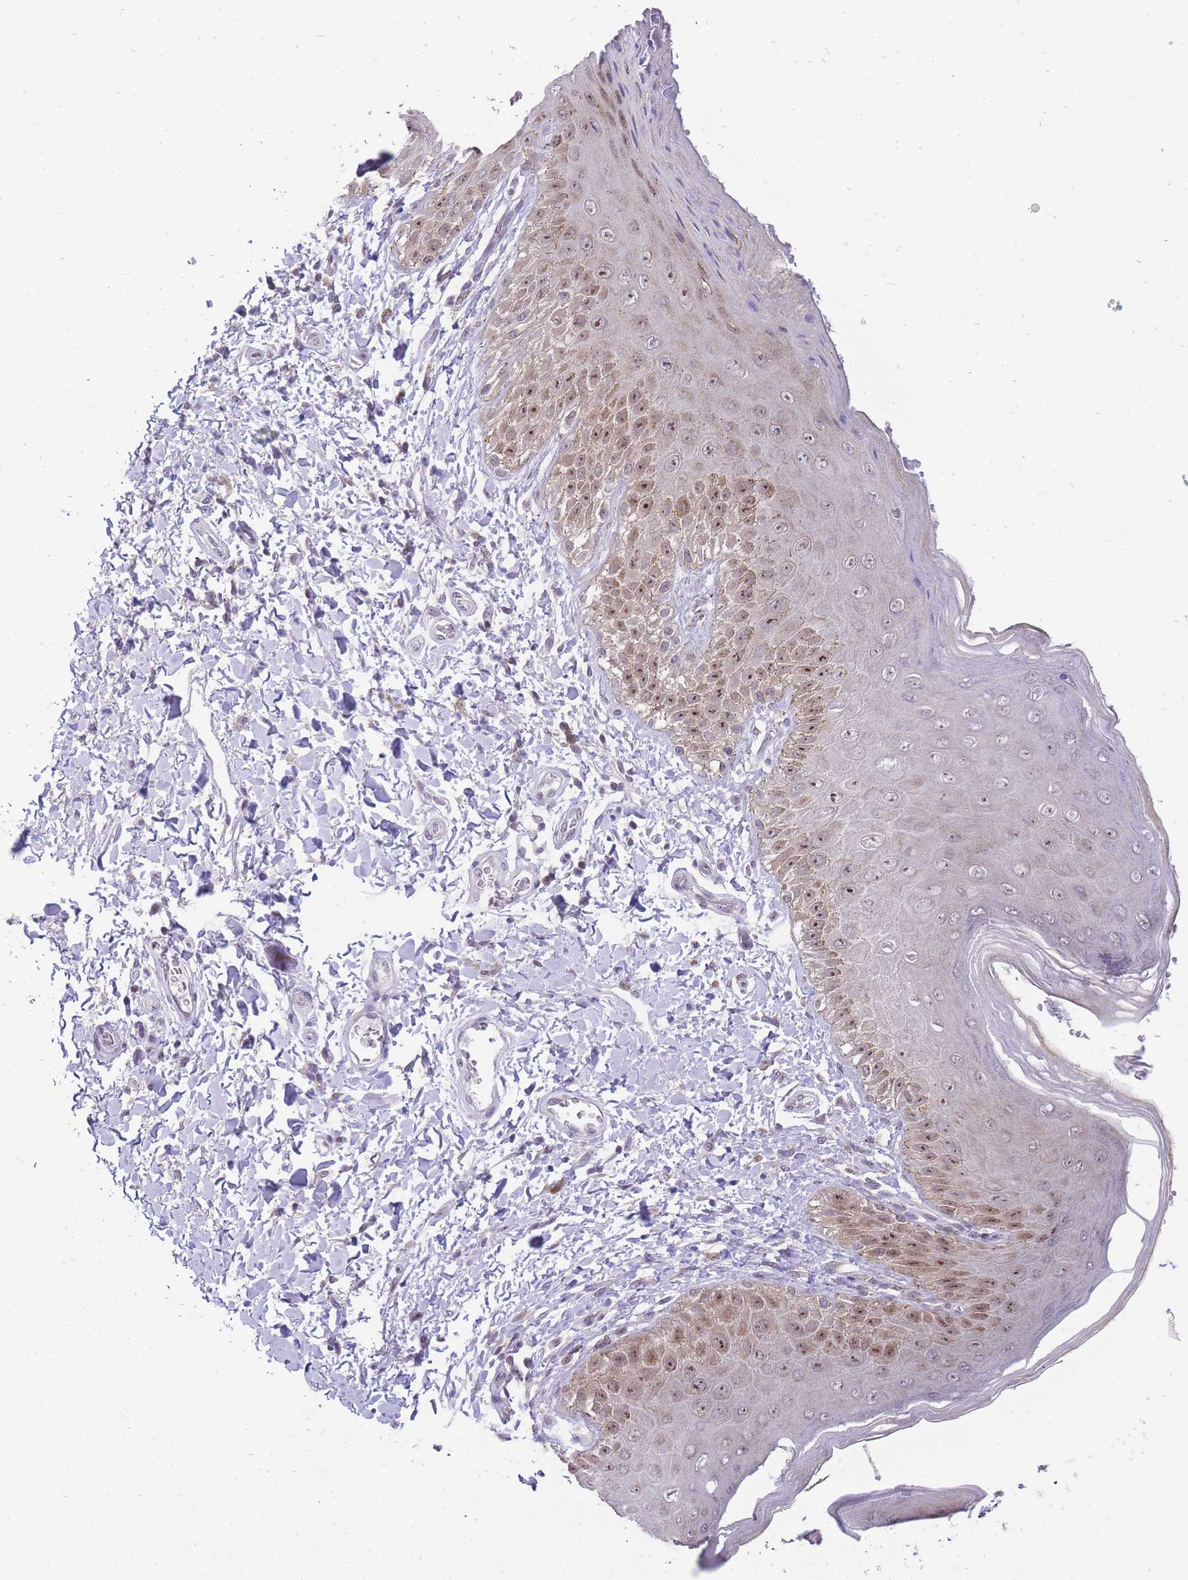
{"staining": {"intensity": "moderate", "quantity": ">75%", "location": "nuclear"}, "tissue": "skin", "cell_type": "Epidermal cells", "image_type": "normal", "snomed": [{"axis": "morphology", "description": "Normal tissue, NOS"}, {"axis": "topography", "description": "Anal"}], "caption": "Protein expression analysis of unremarkable skin shows moderate nuclear expression in about >75% of epidermal cells. (IHC, brightfield microscopy, high magnification).", "gene": "STK39", "patient": {"sex": "male", "age": 44}}